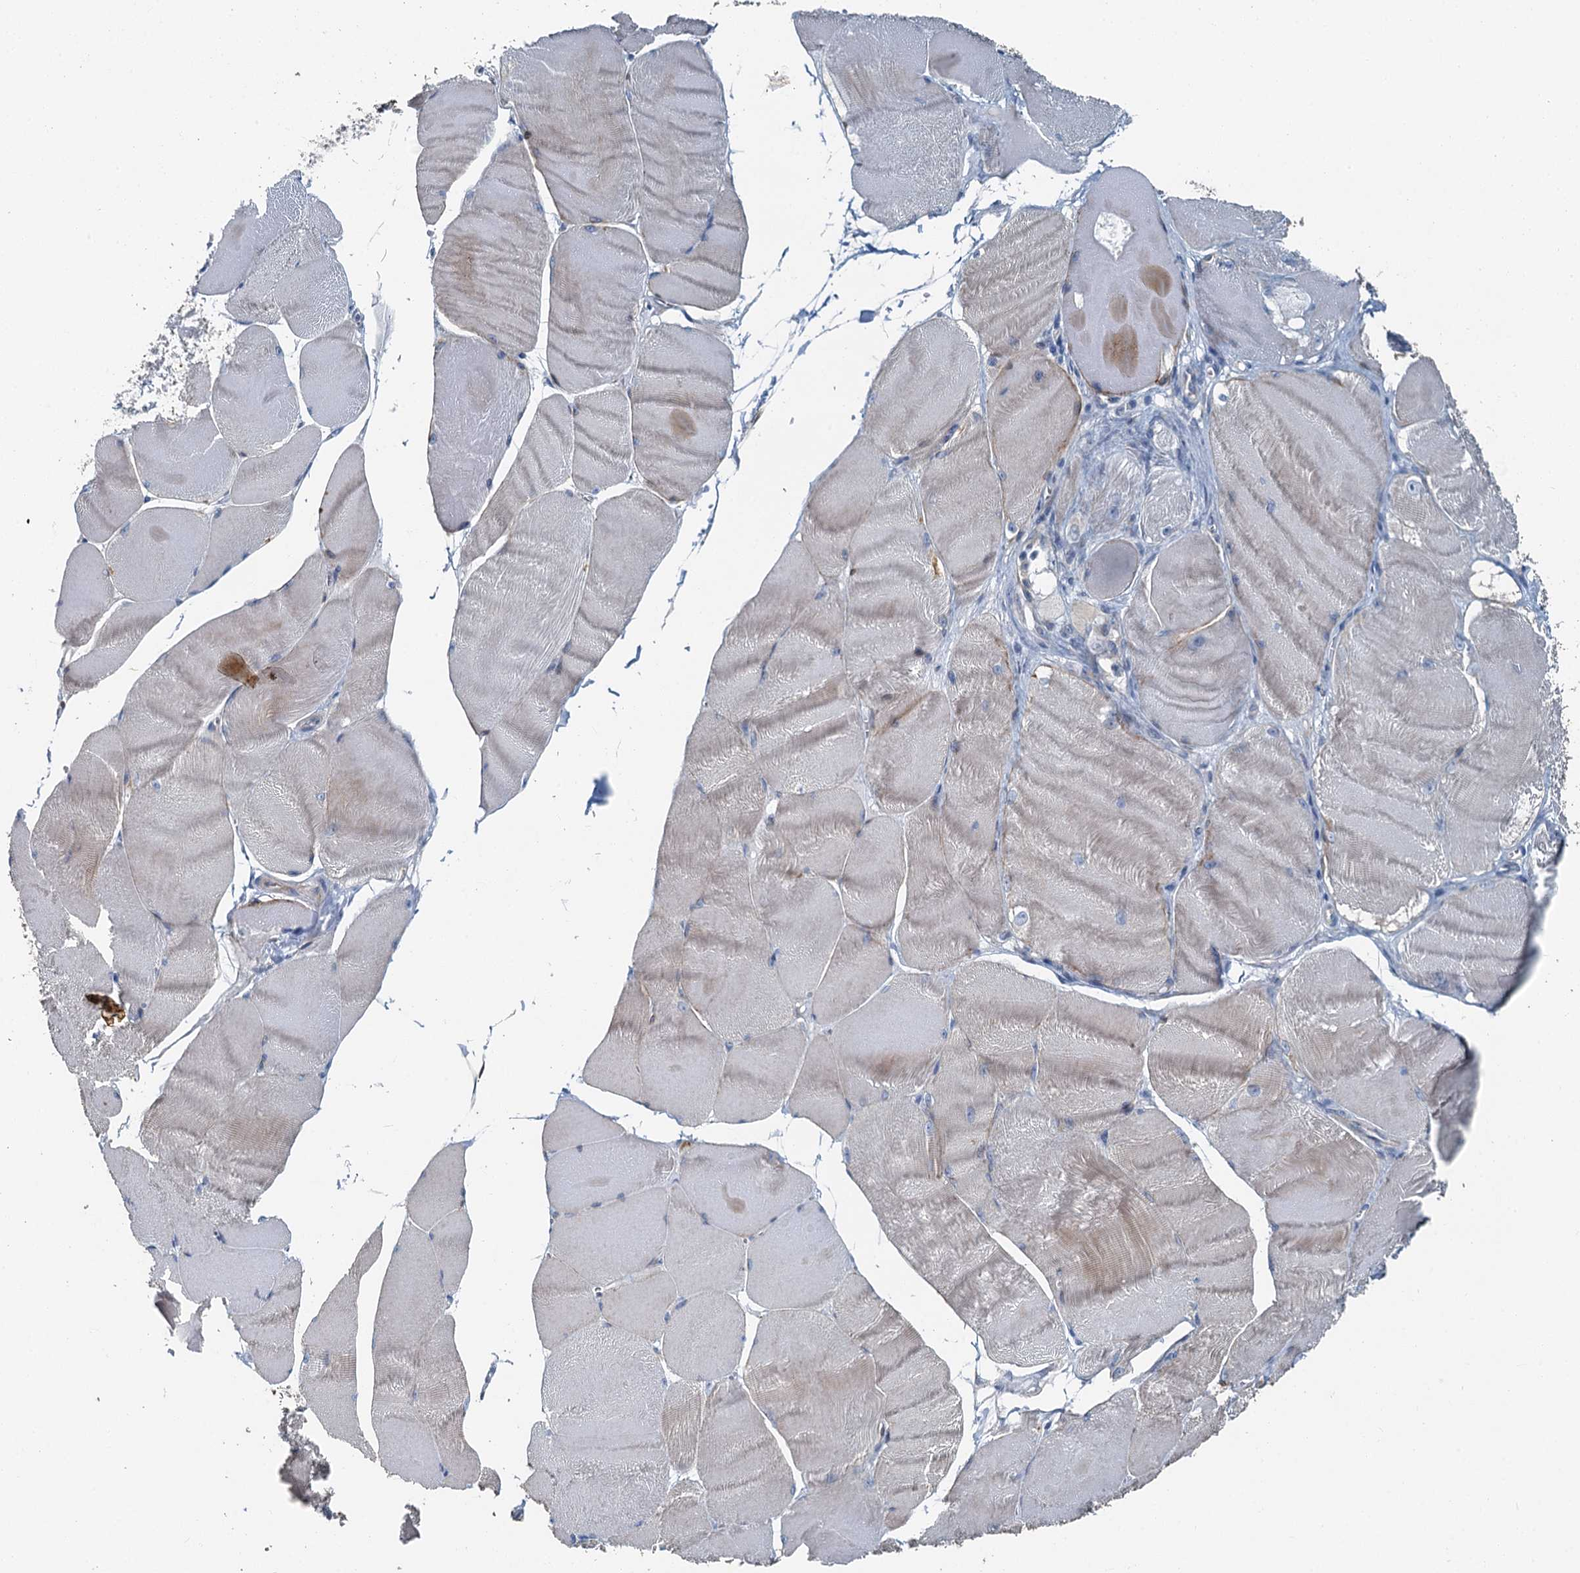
{"staining": {"intensity": "weak", "quantity": "25%-75%", "location": "cytoplasmic/membranous"}, "tissue": "skeletal muscle", "cell_type": "Myocytes", "image_type": "normal", "snomed": [{"axis": "morphology", "description": "Normal tissue, NOS"}, {"axis": "morphology", "description": "Basal cell carcinoma"}, {"axis": "topography", "description": "Skeletal muscle"}], "caption": "Immunohistochemistry (IHC) micrograph of benign skeletal muscle: skeletal muscle stained using immunohistochemistry exhibits low levels of weak protein expression localized specifically in the cytoplasmic/membranous of myocytes, appearing as a cytoplasmic/membranous brown color.", "gene": "C6orf120", "patient": {"sex": "female", "age": 64}}